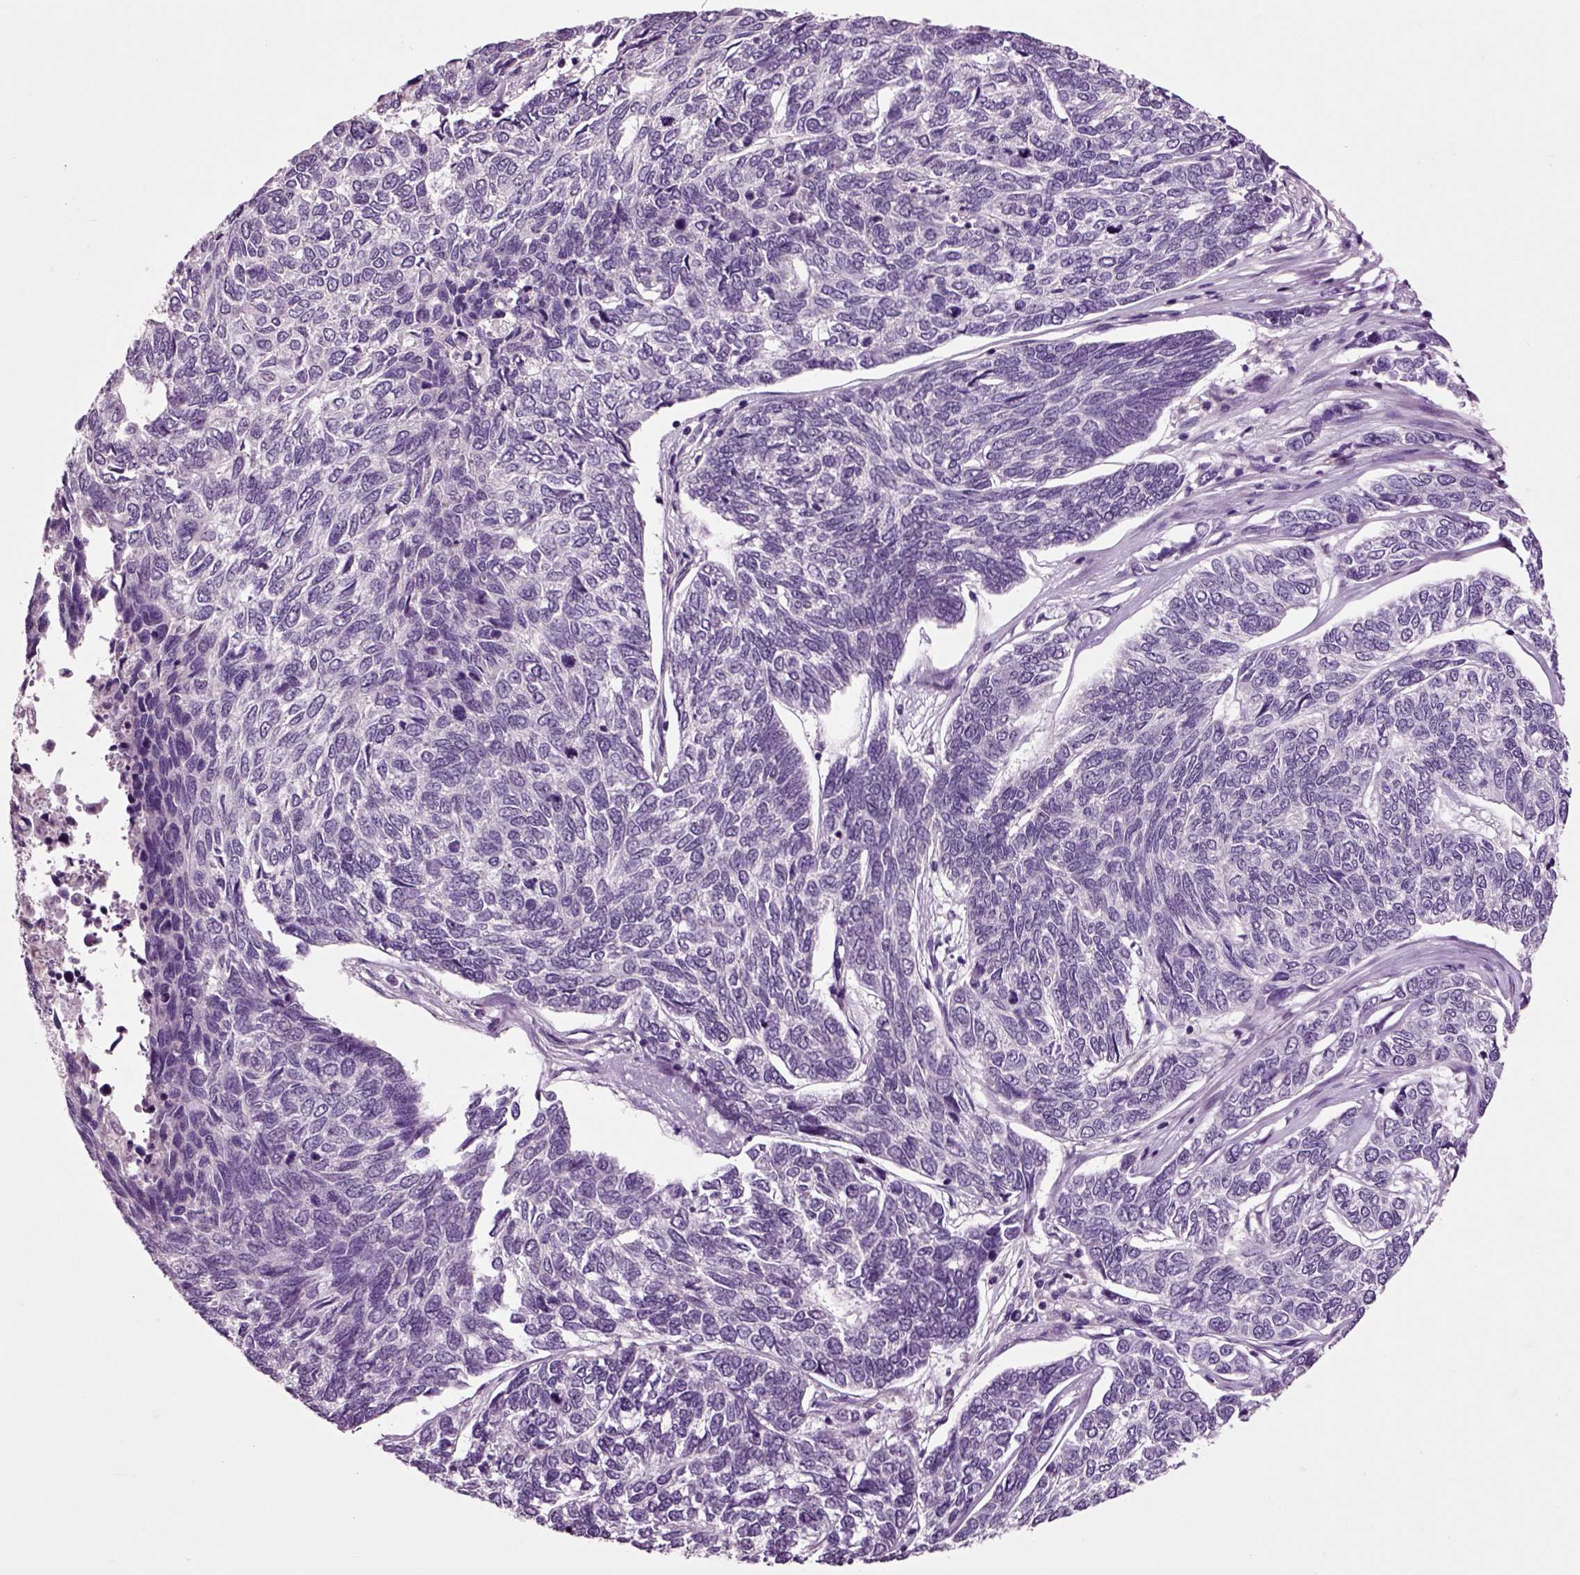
{"staining": {"intensity": "negative", "quantity": "none", "location": "none"}, "tissue": "skin cancer", "cell_type": "Tumor cells", "image_type": "cancer", "snomed": [{"axis": "morphology", "description": "Basal cell carcinoma"}, {"axis": "topography", "description": "Skin"}], "caption": "The image demonstrates no staining of tumor cells in skin cancer (basal cell carcinoma). (DAB IHC visualized using brightfield microscopy, high magnification).", "gene": "CRHR1", "patient": {"sex": "female", "age": 65}}